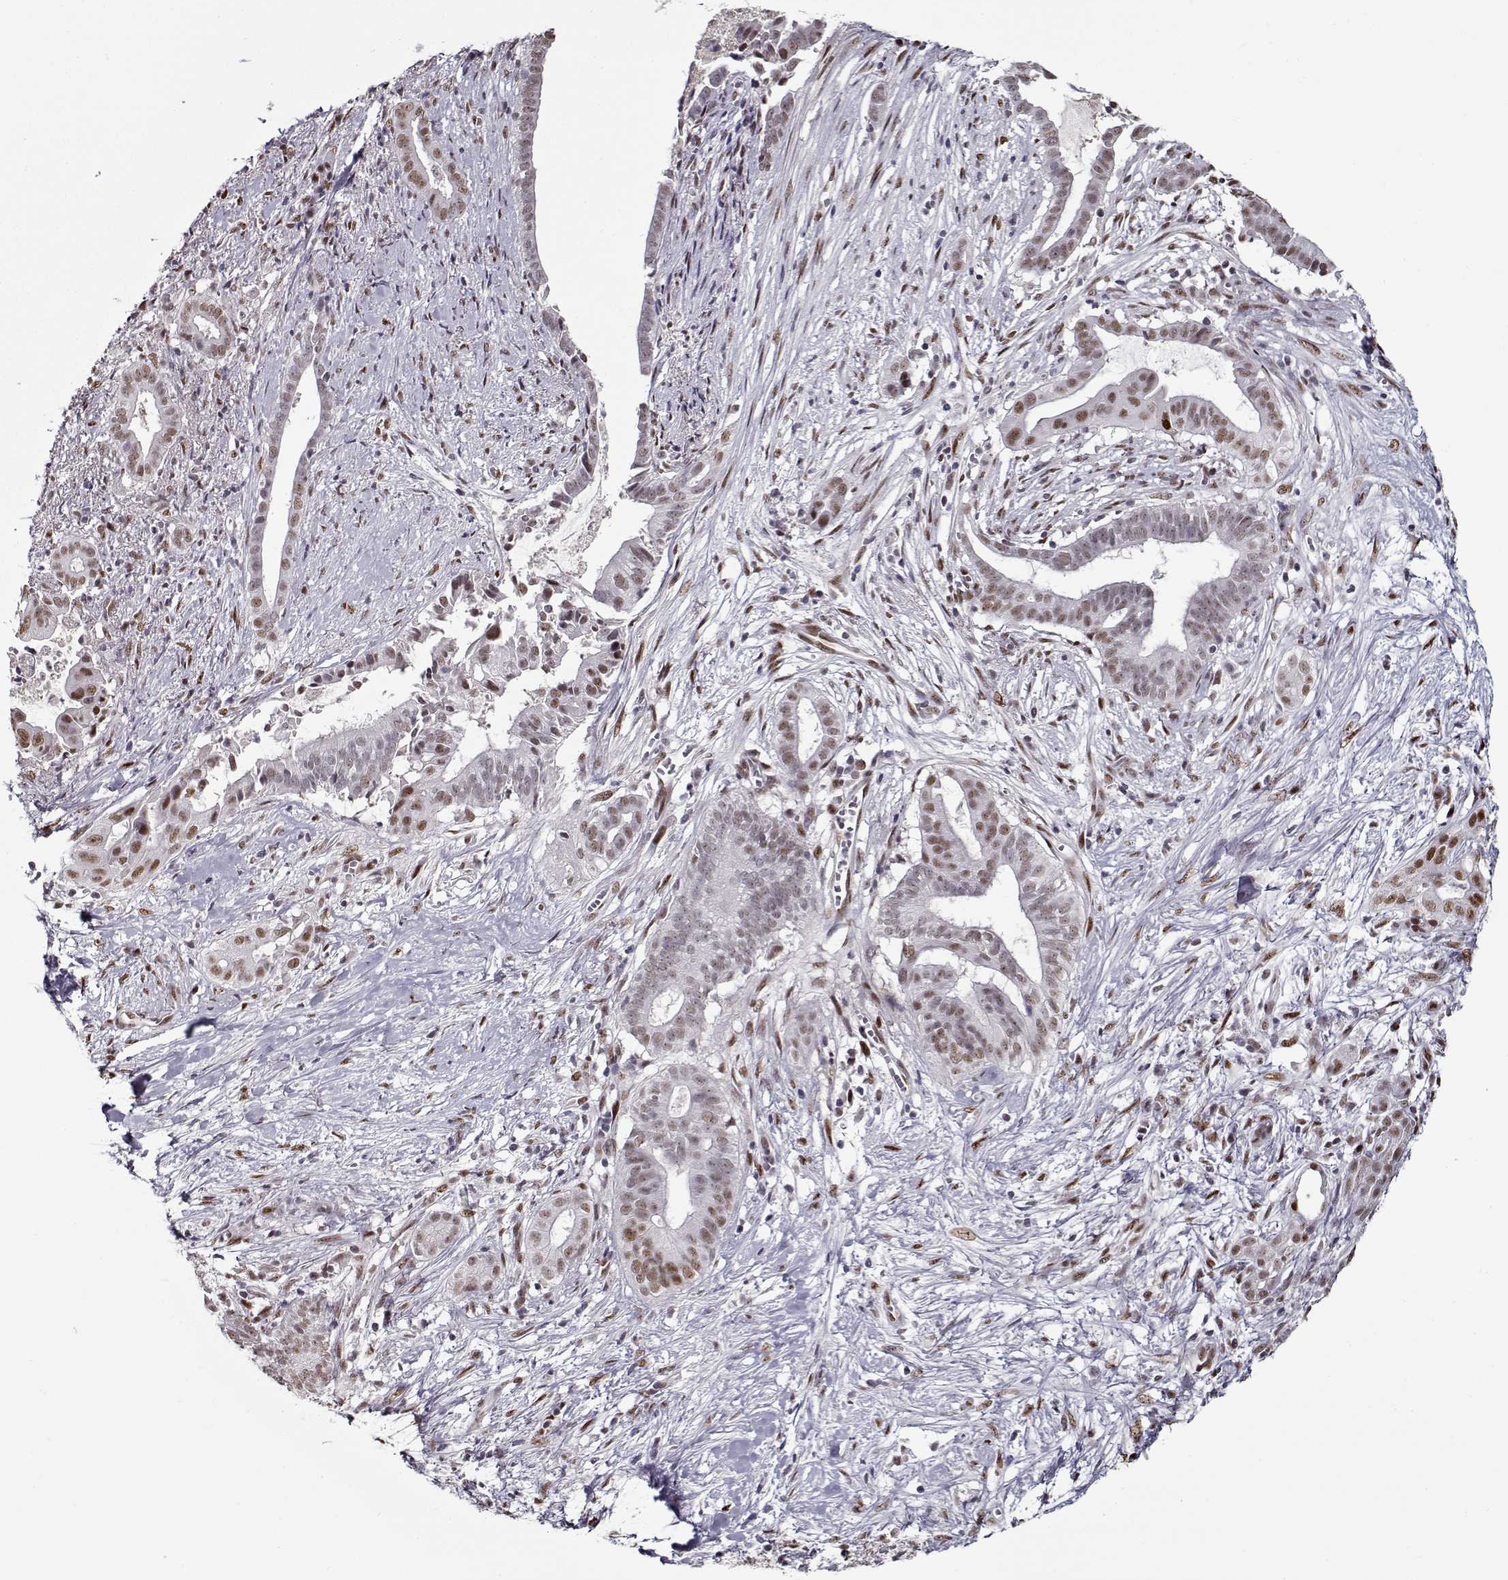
{"staining": {"intensity": "moderate", "quantity": "25%-75%", "location": "nuclear"}, "tissue": "pancreatic cancer", "cell_type": "Tumor cells", "image_type": "cancer", "snomed": [{"axis": "morphology", "description": "Adenocarcinoma, NOS"}, {"axis": "topography", "description": "Pancreas"}], "caption": "Tumor cells display moderate nuclear staining in approximately 25%-75% of cells in pancreatic adenocarcinoma. The protein of interest is stained brown, and the nuclei are stained in blue (DAB (3,3'-diaminobenzidine) IHC with brightfield microscopy, high magnification).", "gene": "PRMT8", "patient": {"sex": "male", "age": 61}}